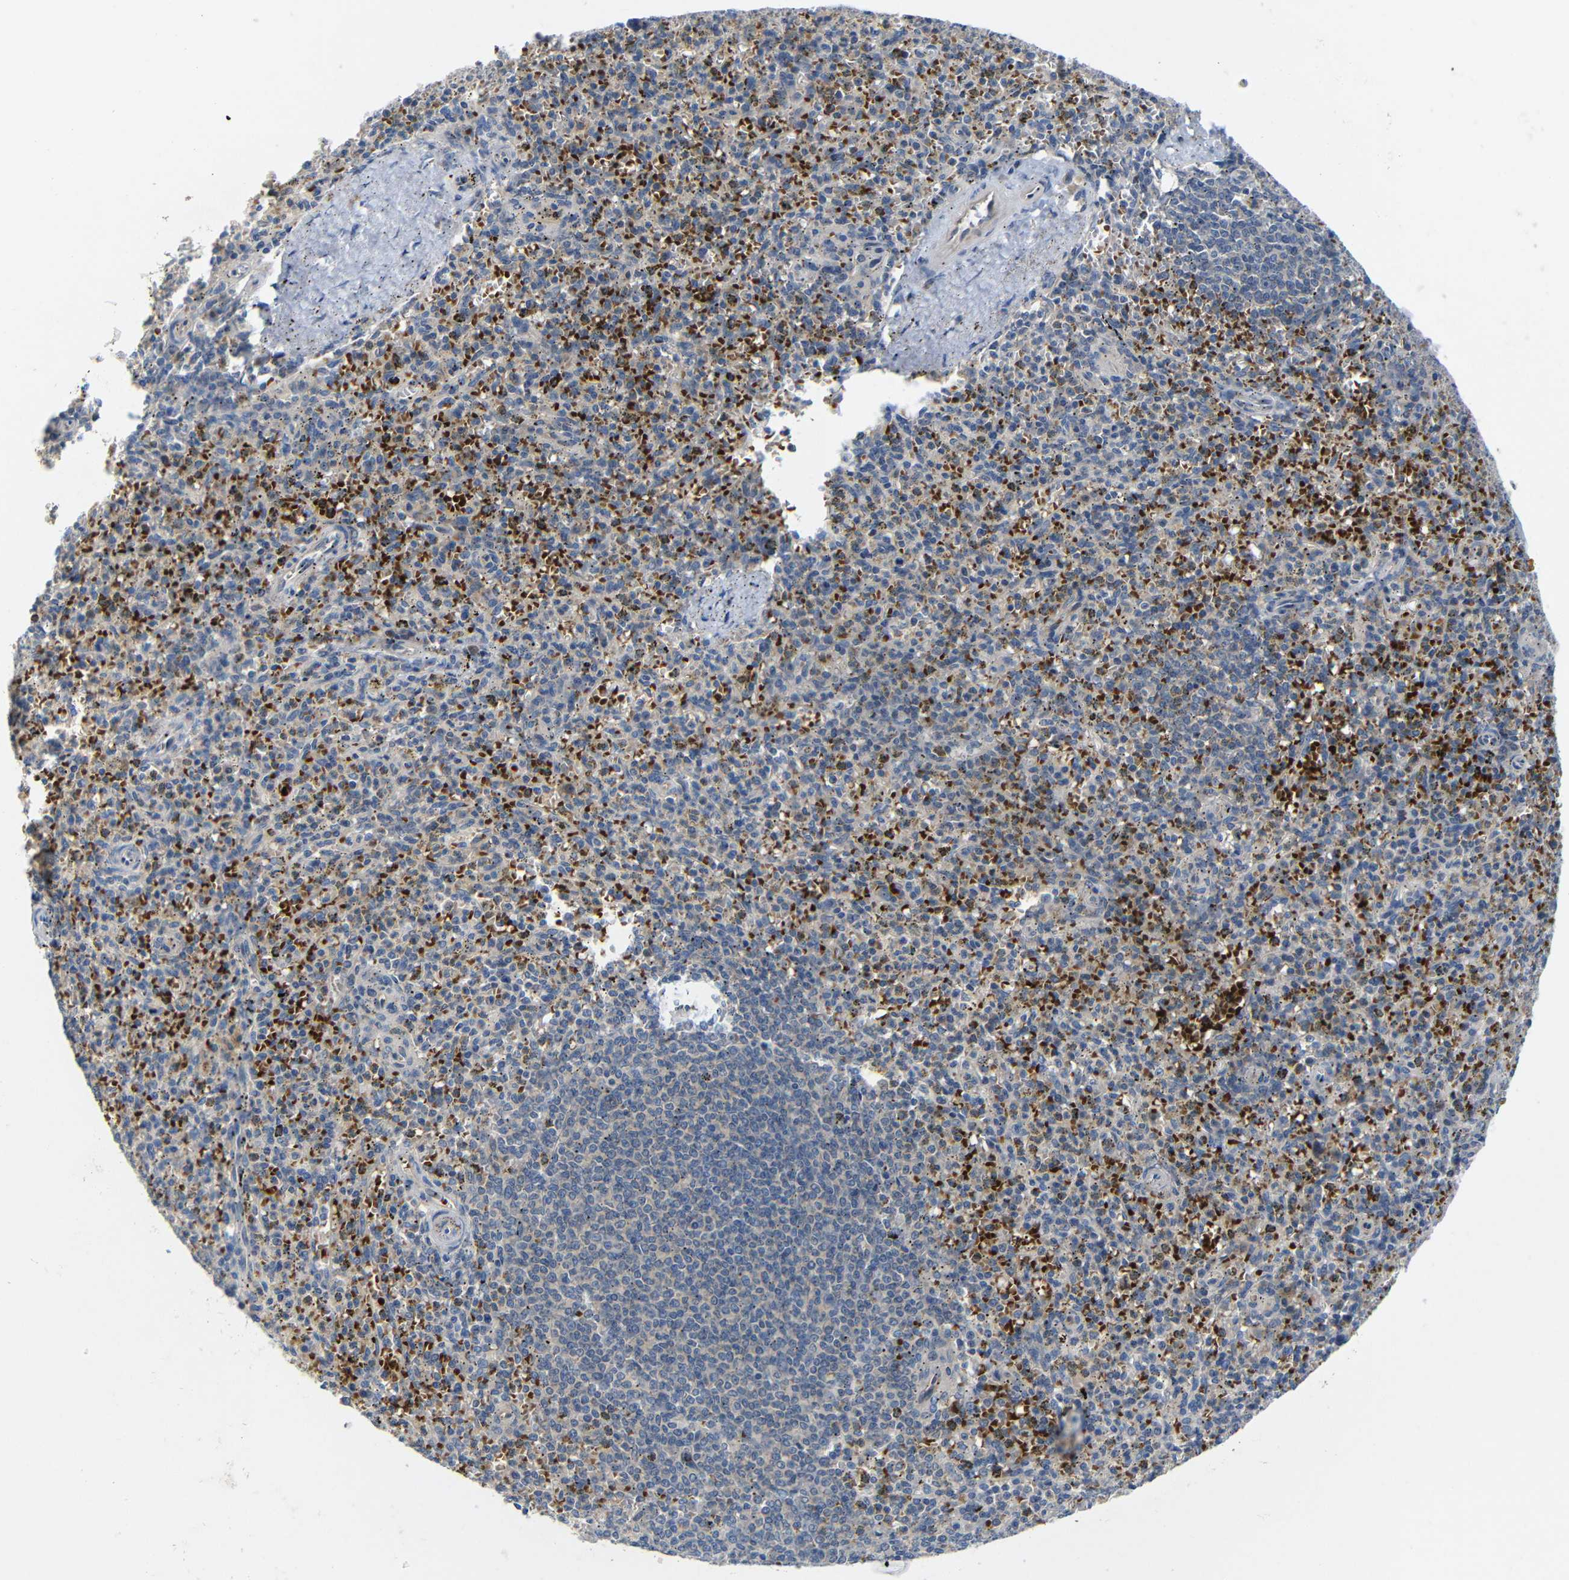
{"staining": {"intensity": "weak", "quantity": "25%-75%", "location": "cytoplasmic/membranous"}, "tissue": "spleen", "cell_type": "Cells in red pulp", "image_type": "normal", "snomed": [{"axis": "morphology", "description": "Normal tissue, NOS"}, {"axis": "topography", "description": "Spleen"}], "caption": "Normal spleen demonstrates weak cytoplasmic/membranous positivity in approximately 25%-75% of cells in red pulp, visualized by immunohistochemistry. (DAB (3,3'-diaminobenzidine) IHC with brightfield microscopy, high magnification).", "gene": "TBC1D32", "patient": {"sex": "male", "age": 72}}